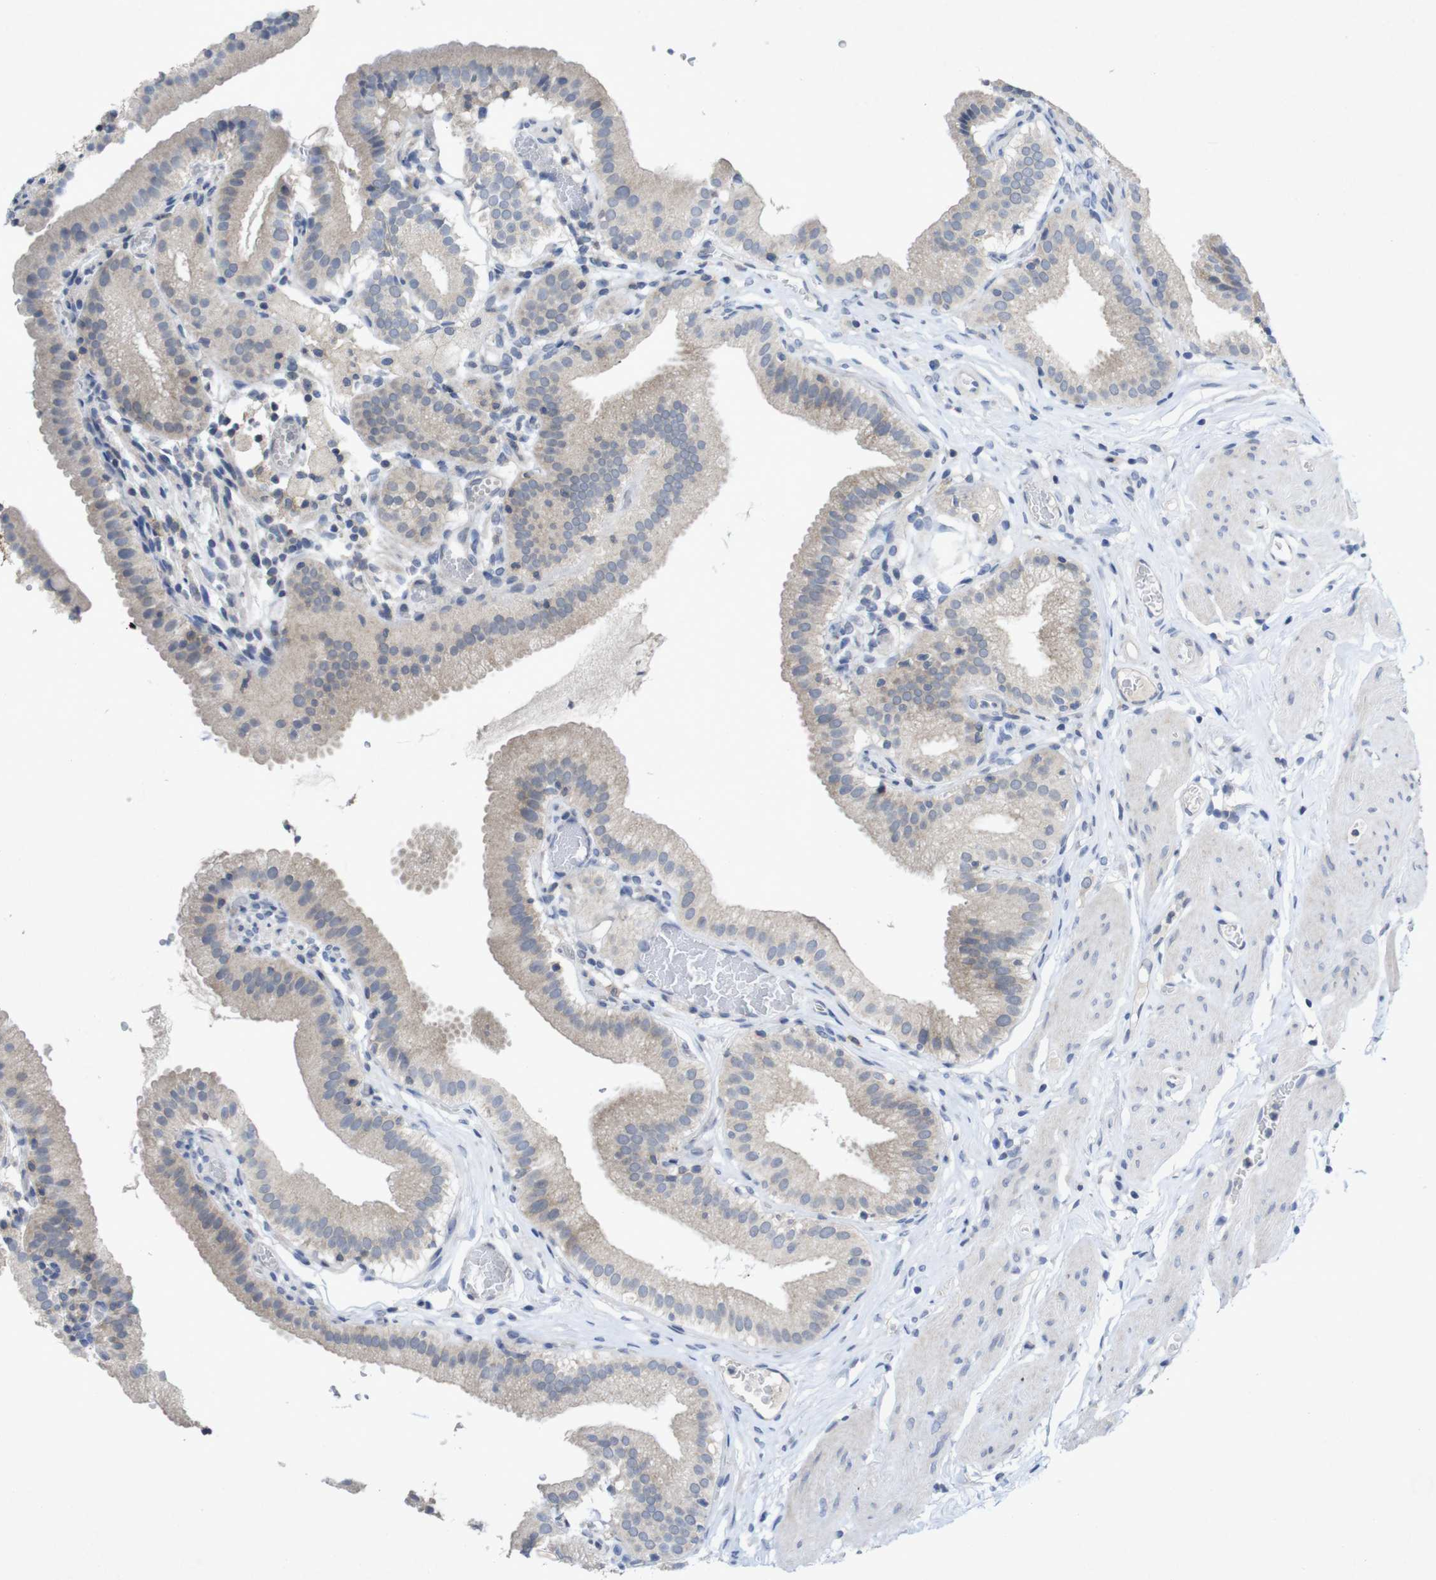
{"staining": {"intensity": "weak", "quantity": "25%-75%", "location": "cytoplasmic/membranous"}, "tissue": "gallbladder", "cell_type": "Glandular cells", "image_type": "normal", "snomed": [{"axis": "morphology", "description": "Normal tissue, NOS"}, {"axis": "topography", "description": "Gallbladder"}], "caption": "A brown stain highlights weak cytoplasmic/membranous staining of a protein in glandular cells of normal human gallbladder.", "gene": "SLAMF7", "patient": {"sex": "male", "age": 54}}